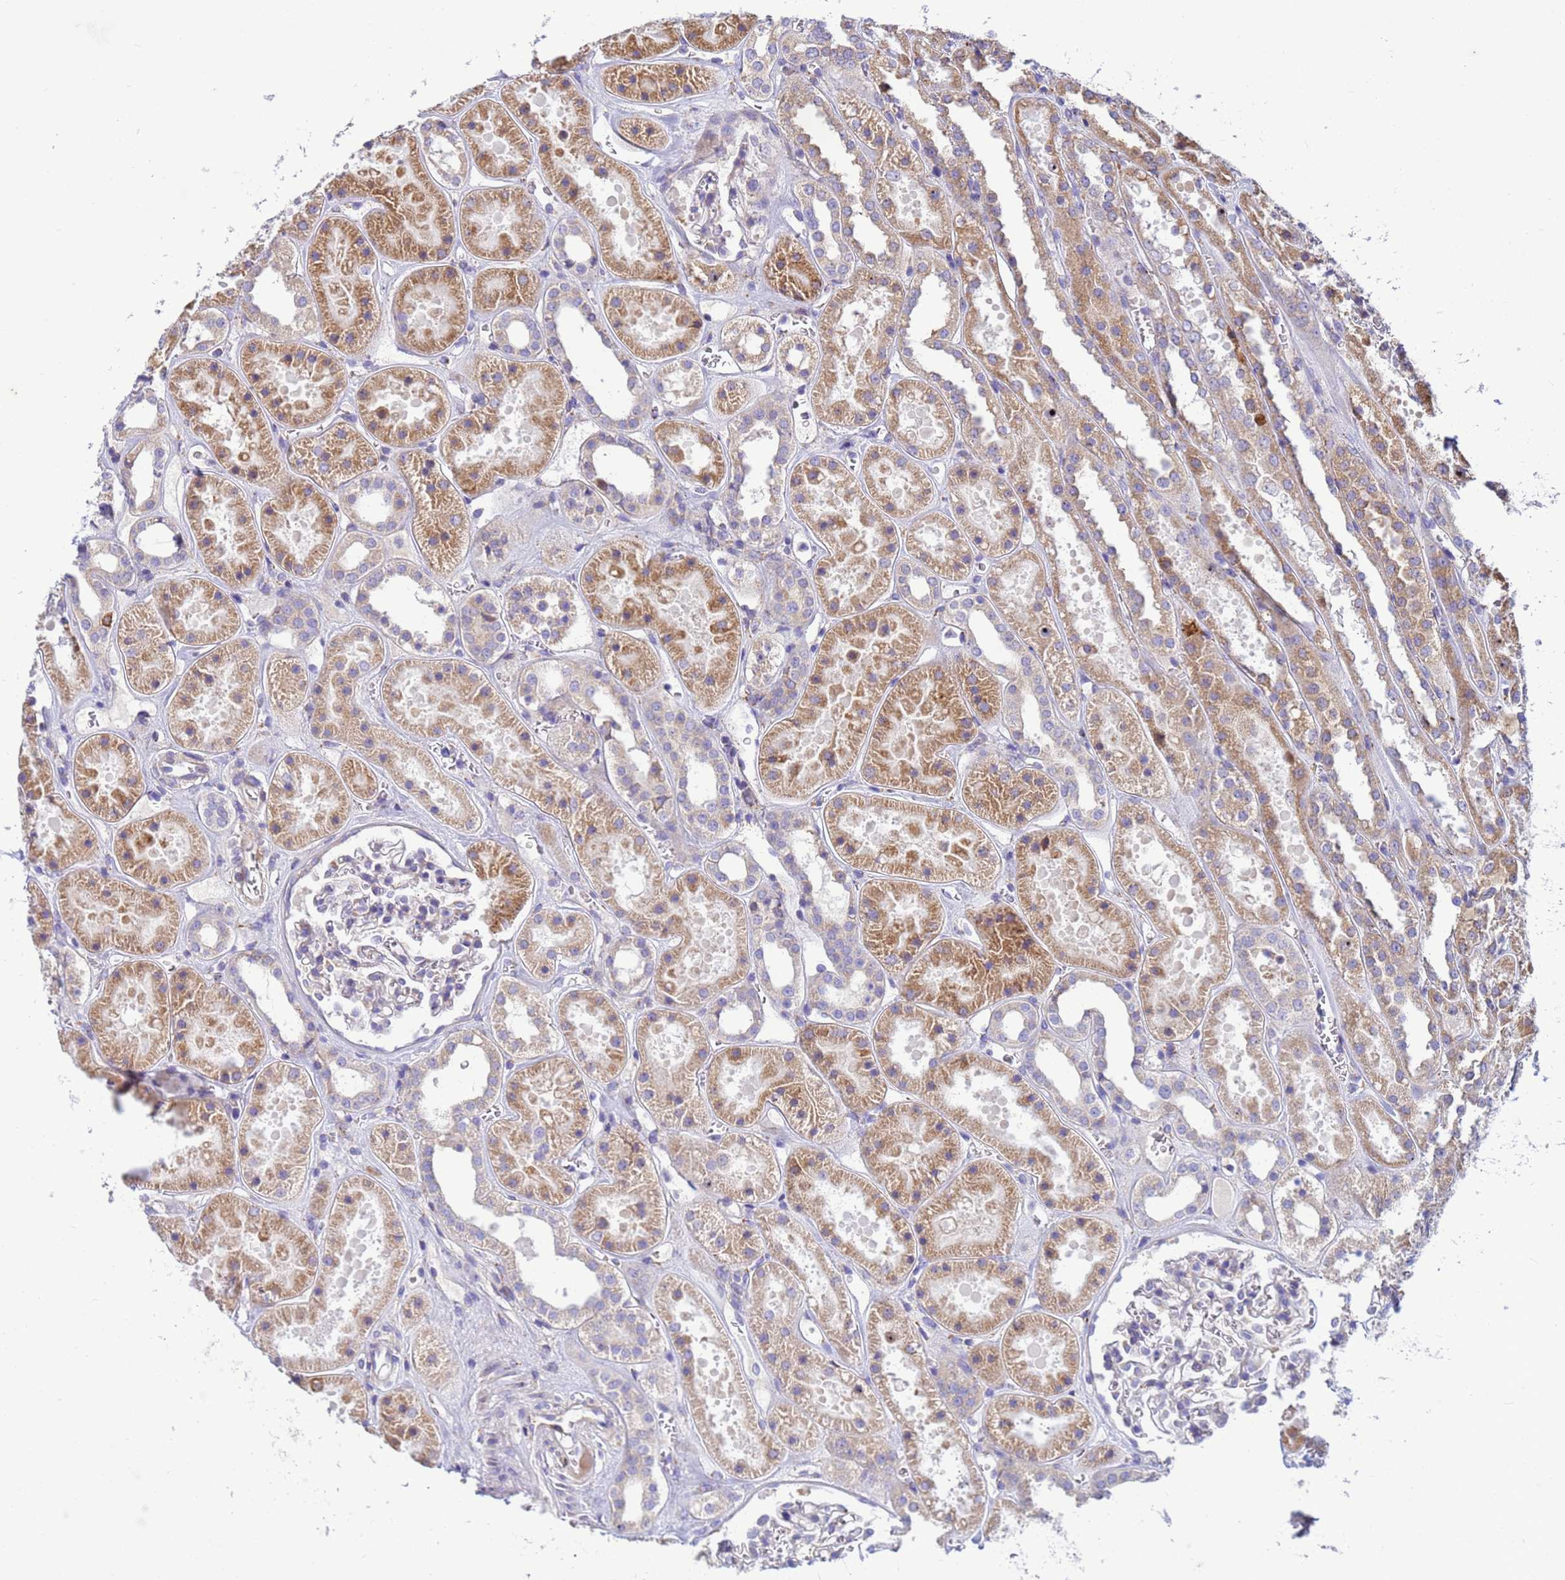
{"staining": {"intensity": "weak", "quantity": "<25%", "location": "cytoplasmic/membranous"}, "tissue": "kidney", "cell_type": "Cells in glomeruli", "image_type": "normal", "snomed": [{"axis": "morphology", "description": "Normal tissue, NOS"}, {"axis": "topography", "description": "Kidney"}], "caption": "Immunohistochemistry of normal kidney exhibits no positivity in cells in glomeruli.", "gene": "THAP5", "patient": {"sex": "female", "age": 41}}